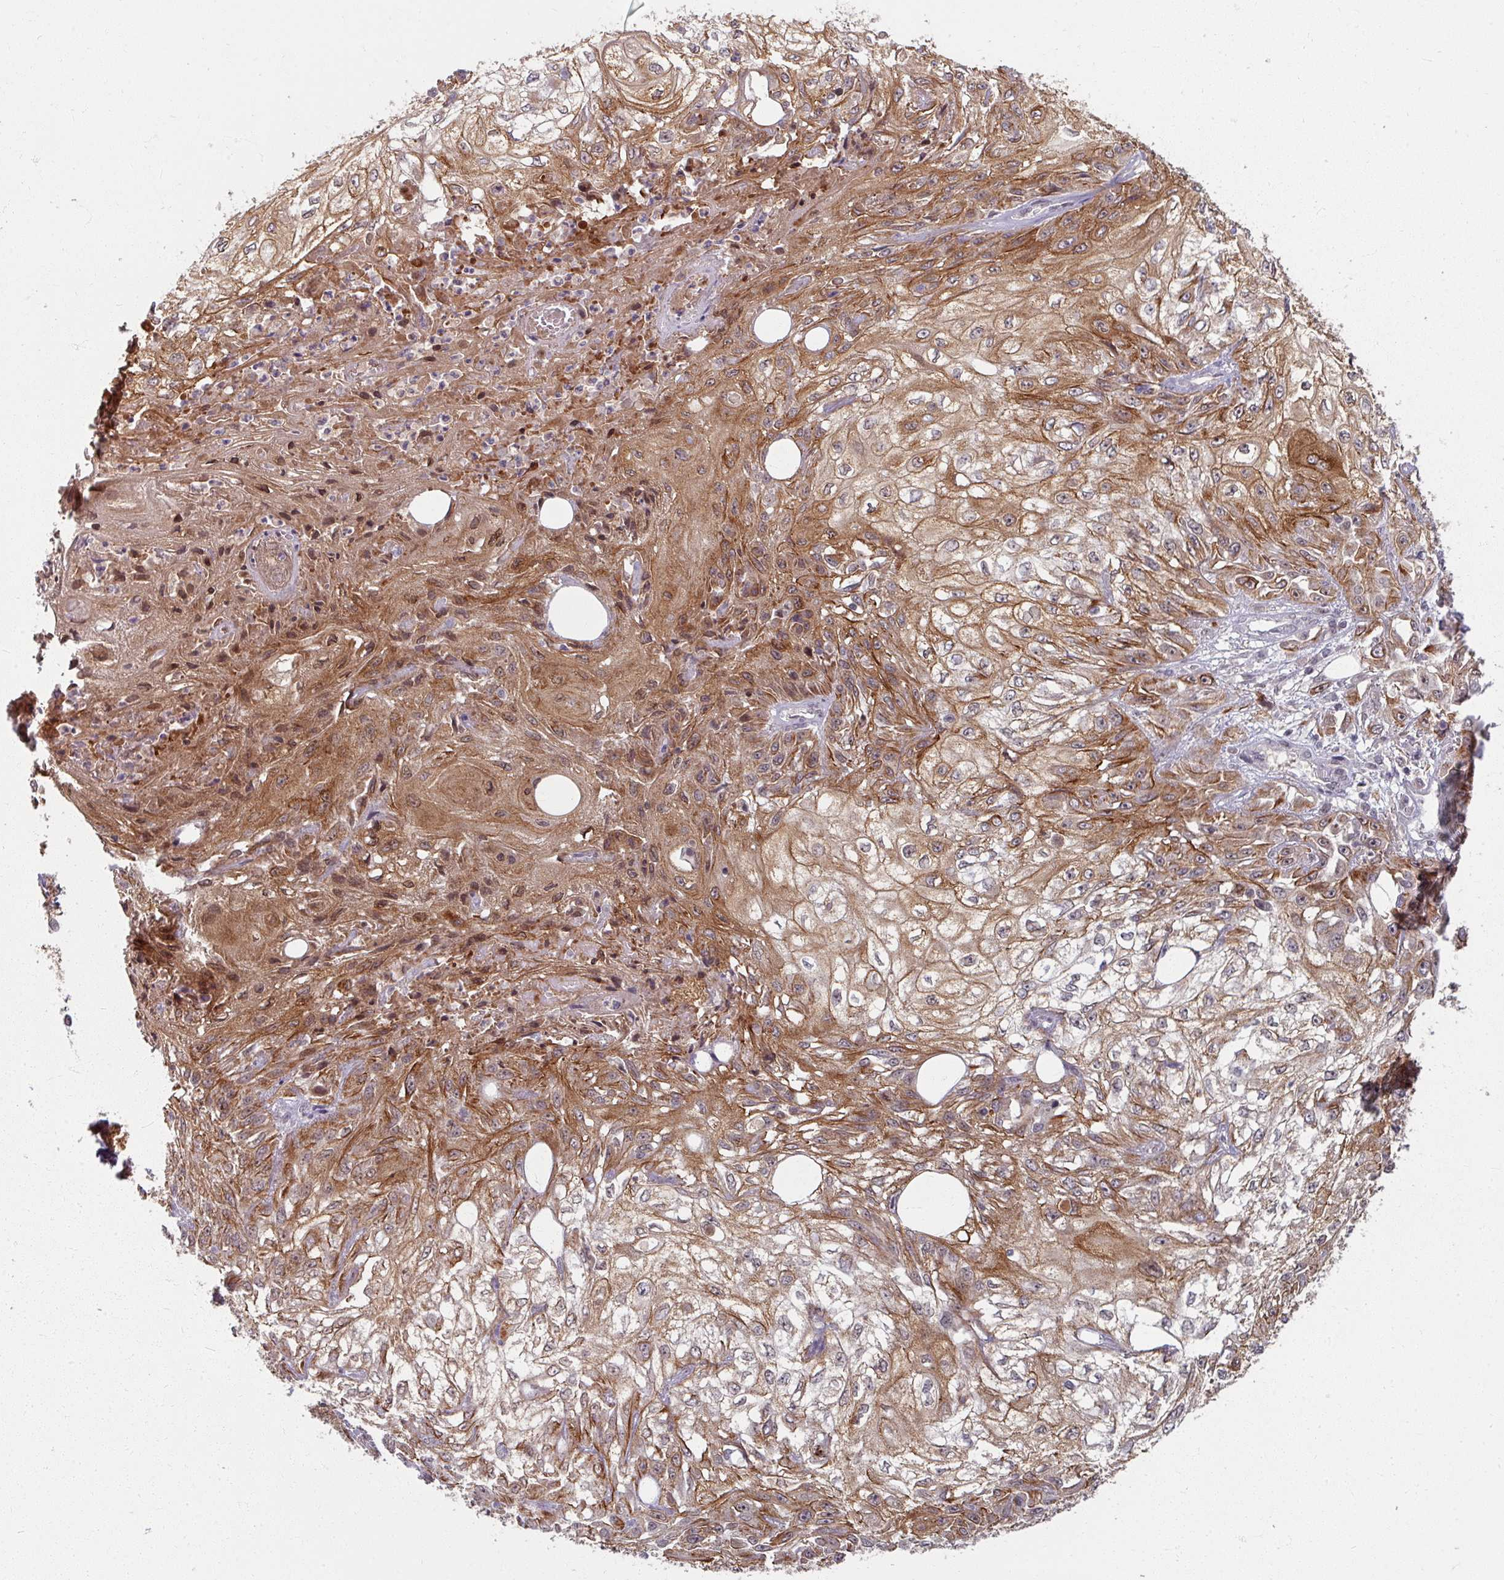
{"staining": {"intensity": "moderate", "quantity": ">75%", "location": "cytoplasmic/membranous,nuclear"}, "tissue": "skin cancer", "cell_type": "Tumor cells", "image_type": "cancer", "snomed": [{"axis": "morphology", "description": "Squamous cell carcinoma, NOS"}, {"axis": "morphology", "description": "Squamous cell carcinoma, metastatic, NOS"}, {"axis": "topography", "description": "Skin"}, {"axis": "topography", "description": "Lymph node"}], "caption": "Immunohistochemical staining of human squamous cell carcinoma (skin) shows medium levels of moderate cytoplasmic/membranous and nuclear protein positivity in about >75% of tumor cells.", "gene": "KLC3", "patient": {"sex": "male", "age": 75}}